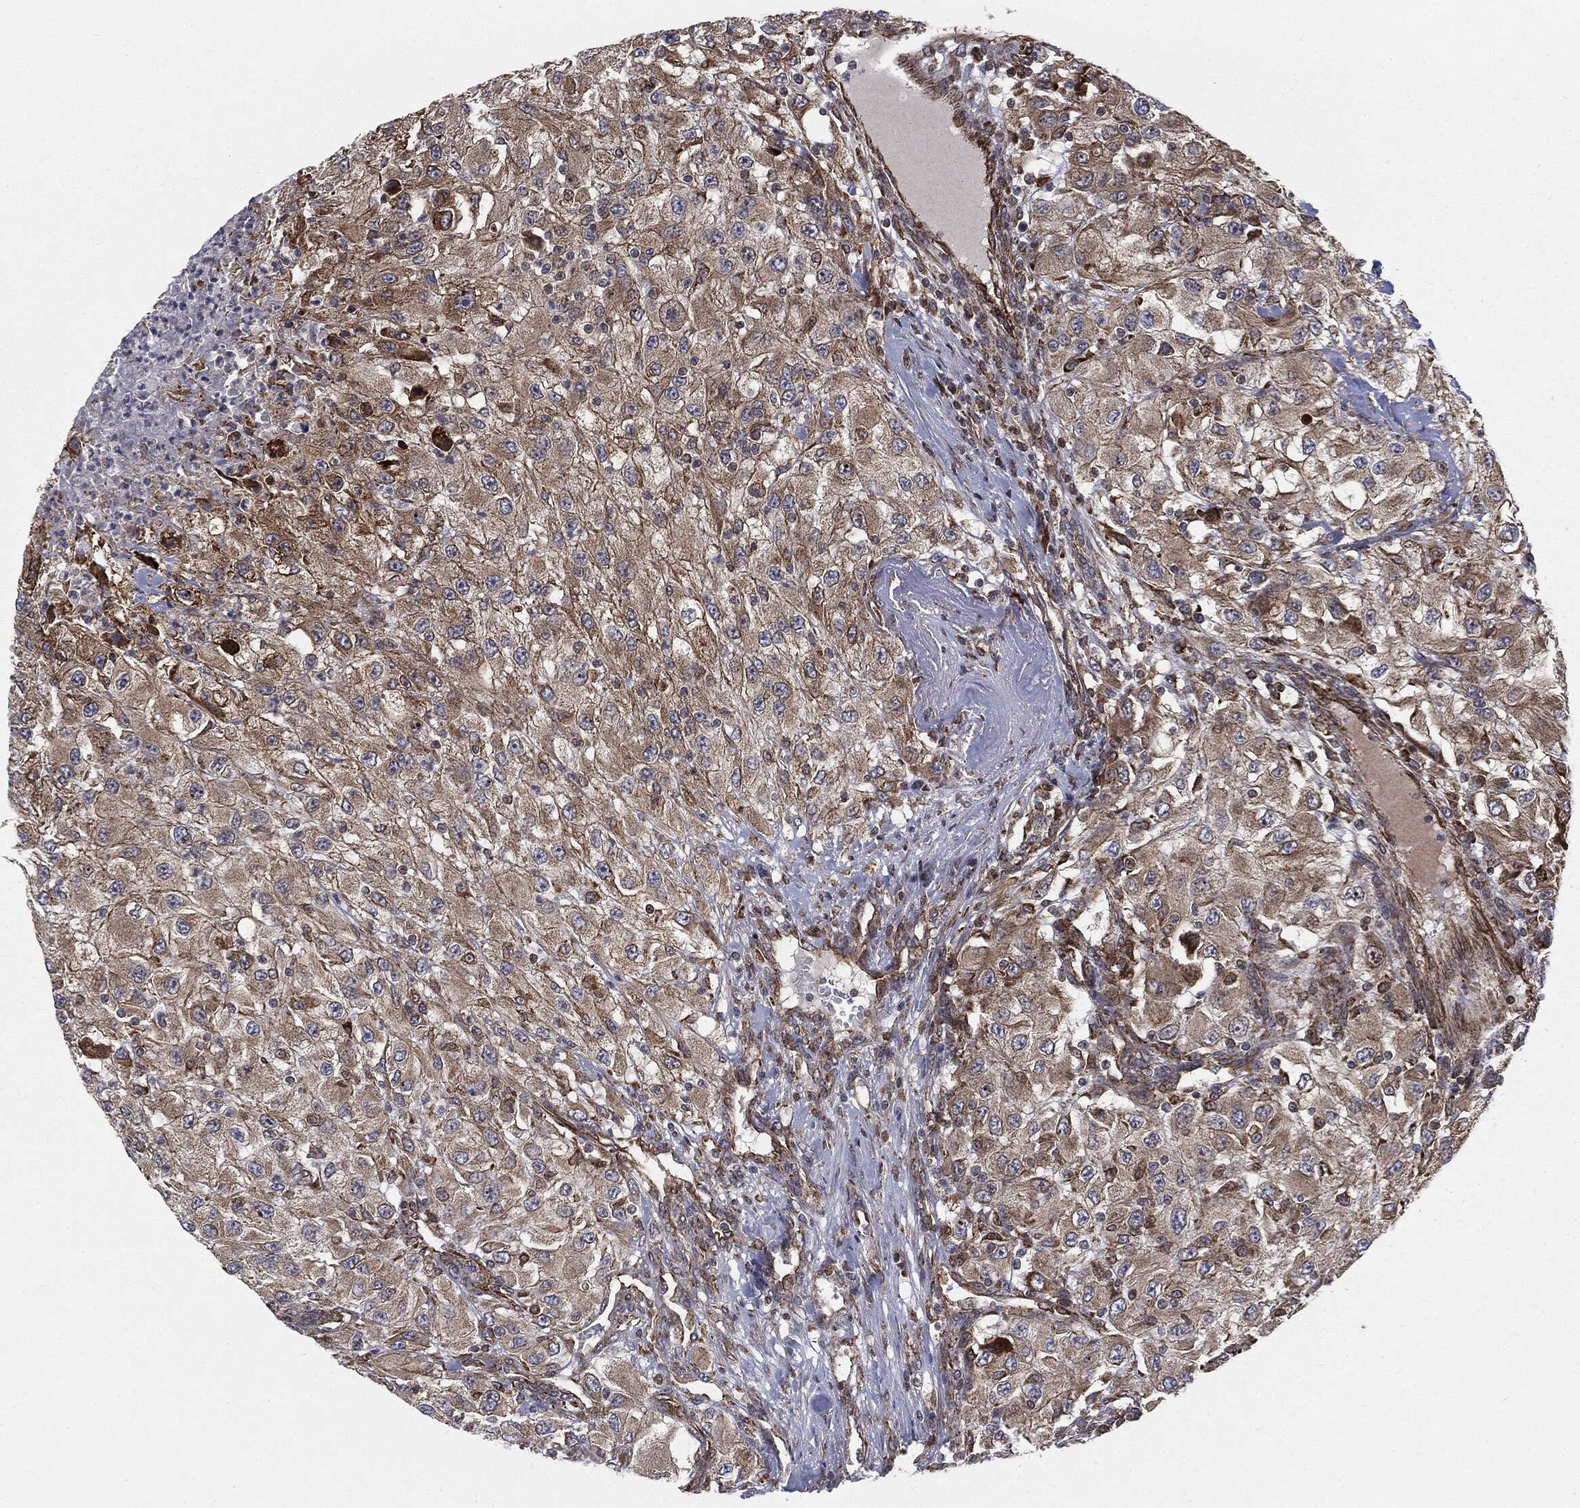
{"staining": {"intensity": "moderate", "quantity": ">75%", "location": "cytoplasmic/membranous"}, "tissue": "renal cancer", "cell_type": "Tumor cells", "image_type": "cancer", "snomed": [{"axis": "morphology", "description": "Adenocarcinoma, NOS"}, {"axis": "topography", "description": "Kidney"}], "caption": "Immunohistochemistry staining of renal cancer, which demonstrates medium levels of moderate cytoplasmic/membranous staining in about >75% of tumor cells indicating moderate cytoplasmic/membranous protein positivity. The staining was performed using DAB (brown) for protein detection and nuclei were counterstained in hematoxylin (blue).", "gene": "CYLD", "patient": {"sex": "female", "age": 67}}